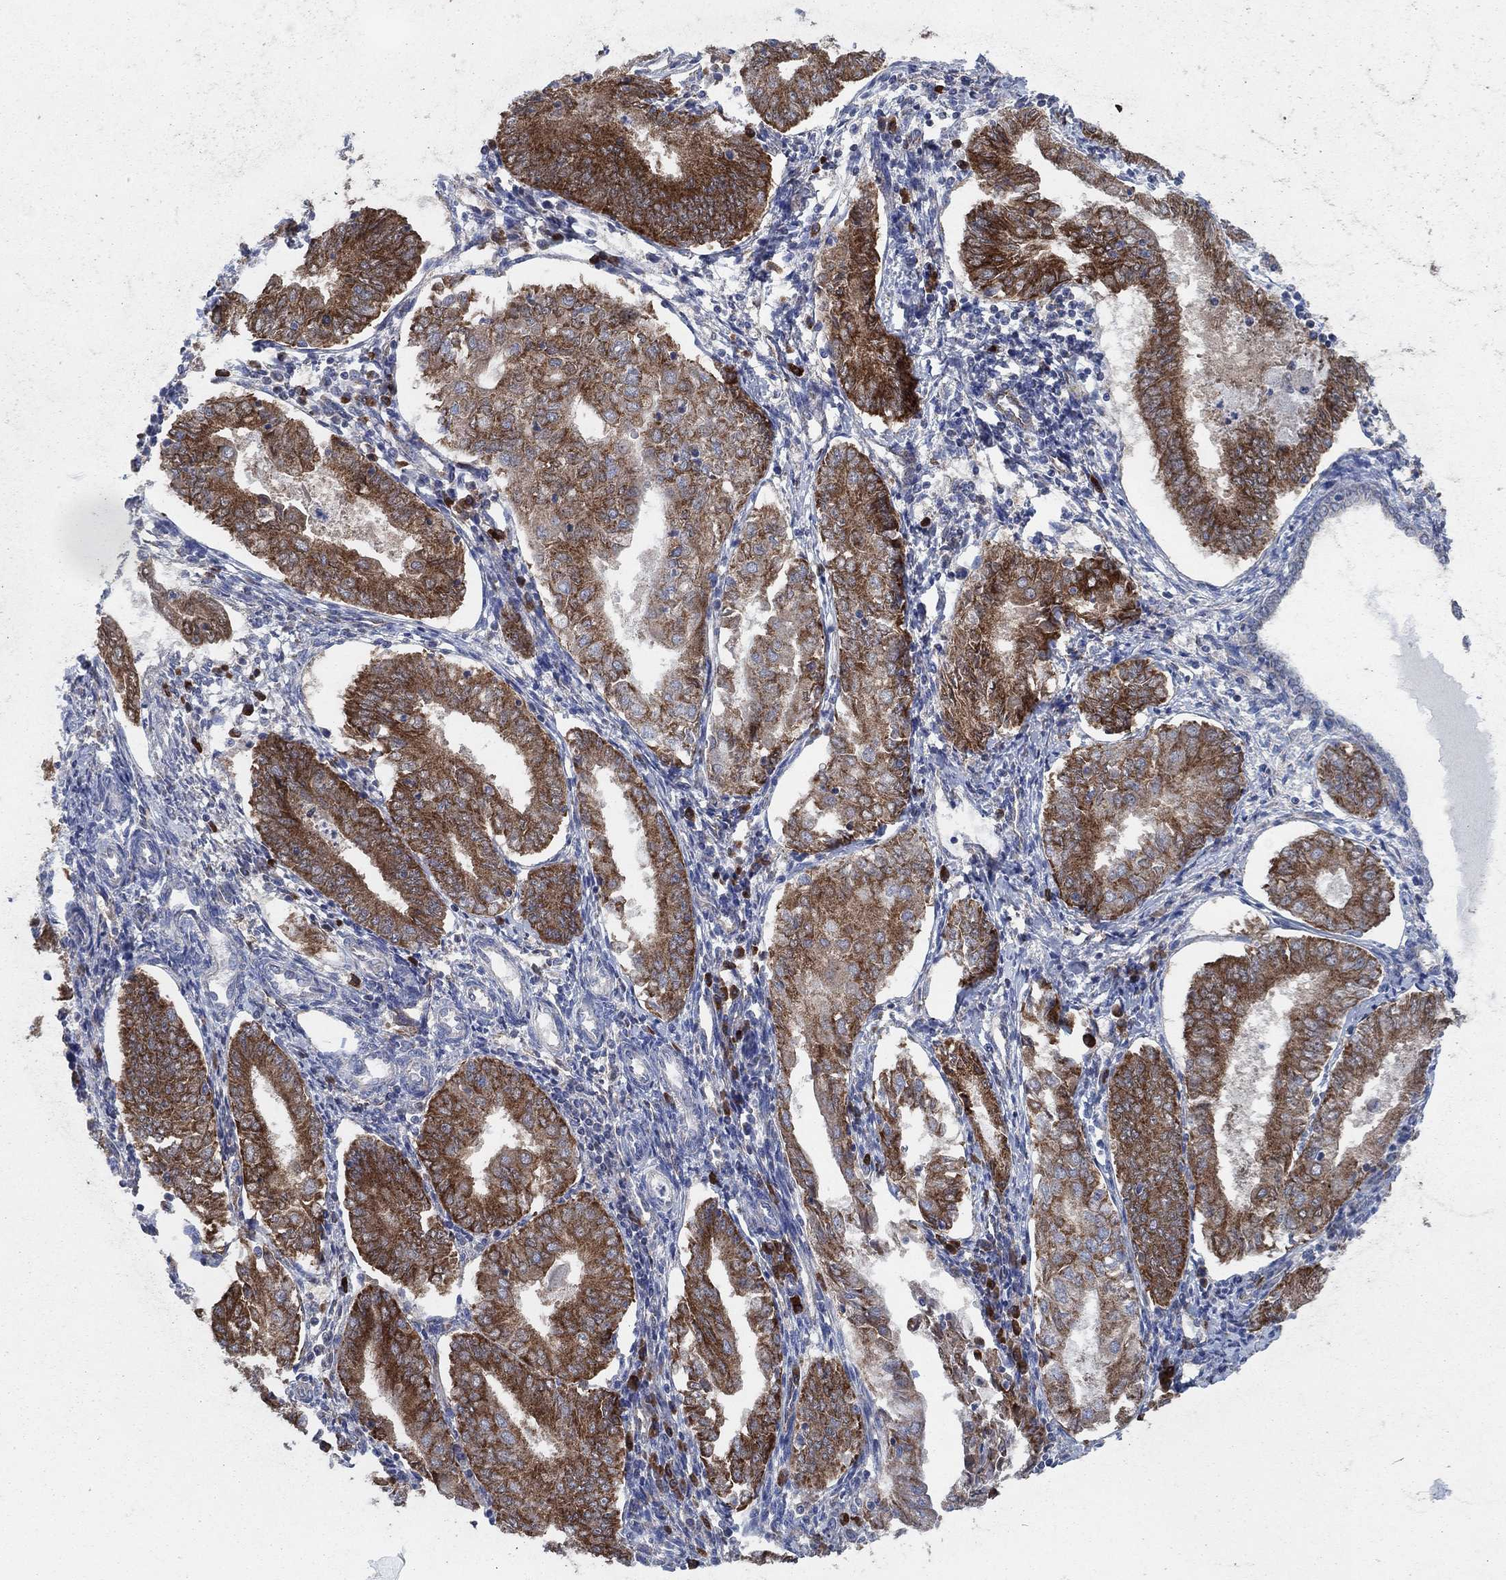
{"staining": {"intensity": "strong", "quantity": ">75%", "location": "cytoplasmic/membranous"}, "tissue": "endometrial cancer", "cell_type": "Tumor cells", "image_type": "cancer", "snomed": [{"axis": "morphology", "description": "Adenocarcinoma, NOS"}, {"axis": "topography", "description": "Endometrium"}], "caption": "IHC histopathology image of endometrial adenocarcinoma stained for a protein (brown), which displays high levels of strong cytoplasmic/membranous expression in about >75% of tumor cells.", "gene": "HID1", "patient": {"sex": "female", "age": 68}}